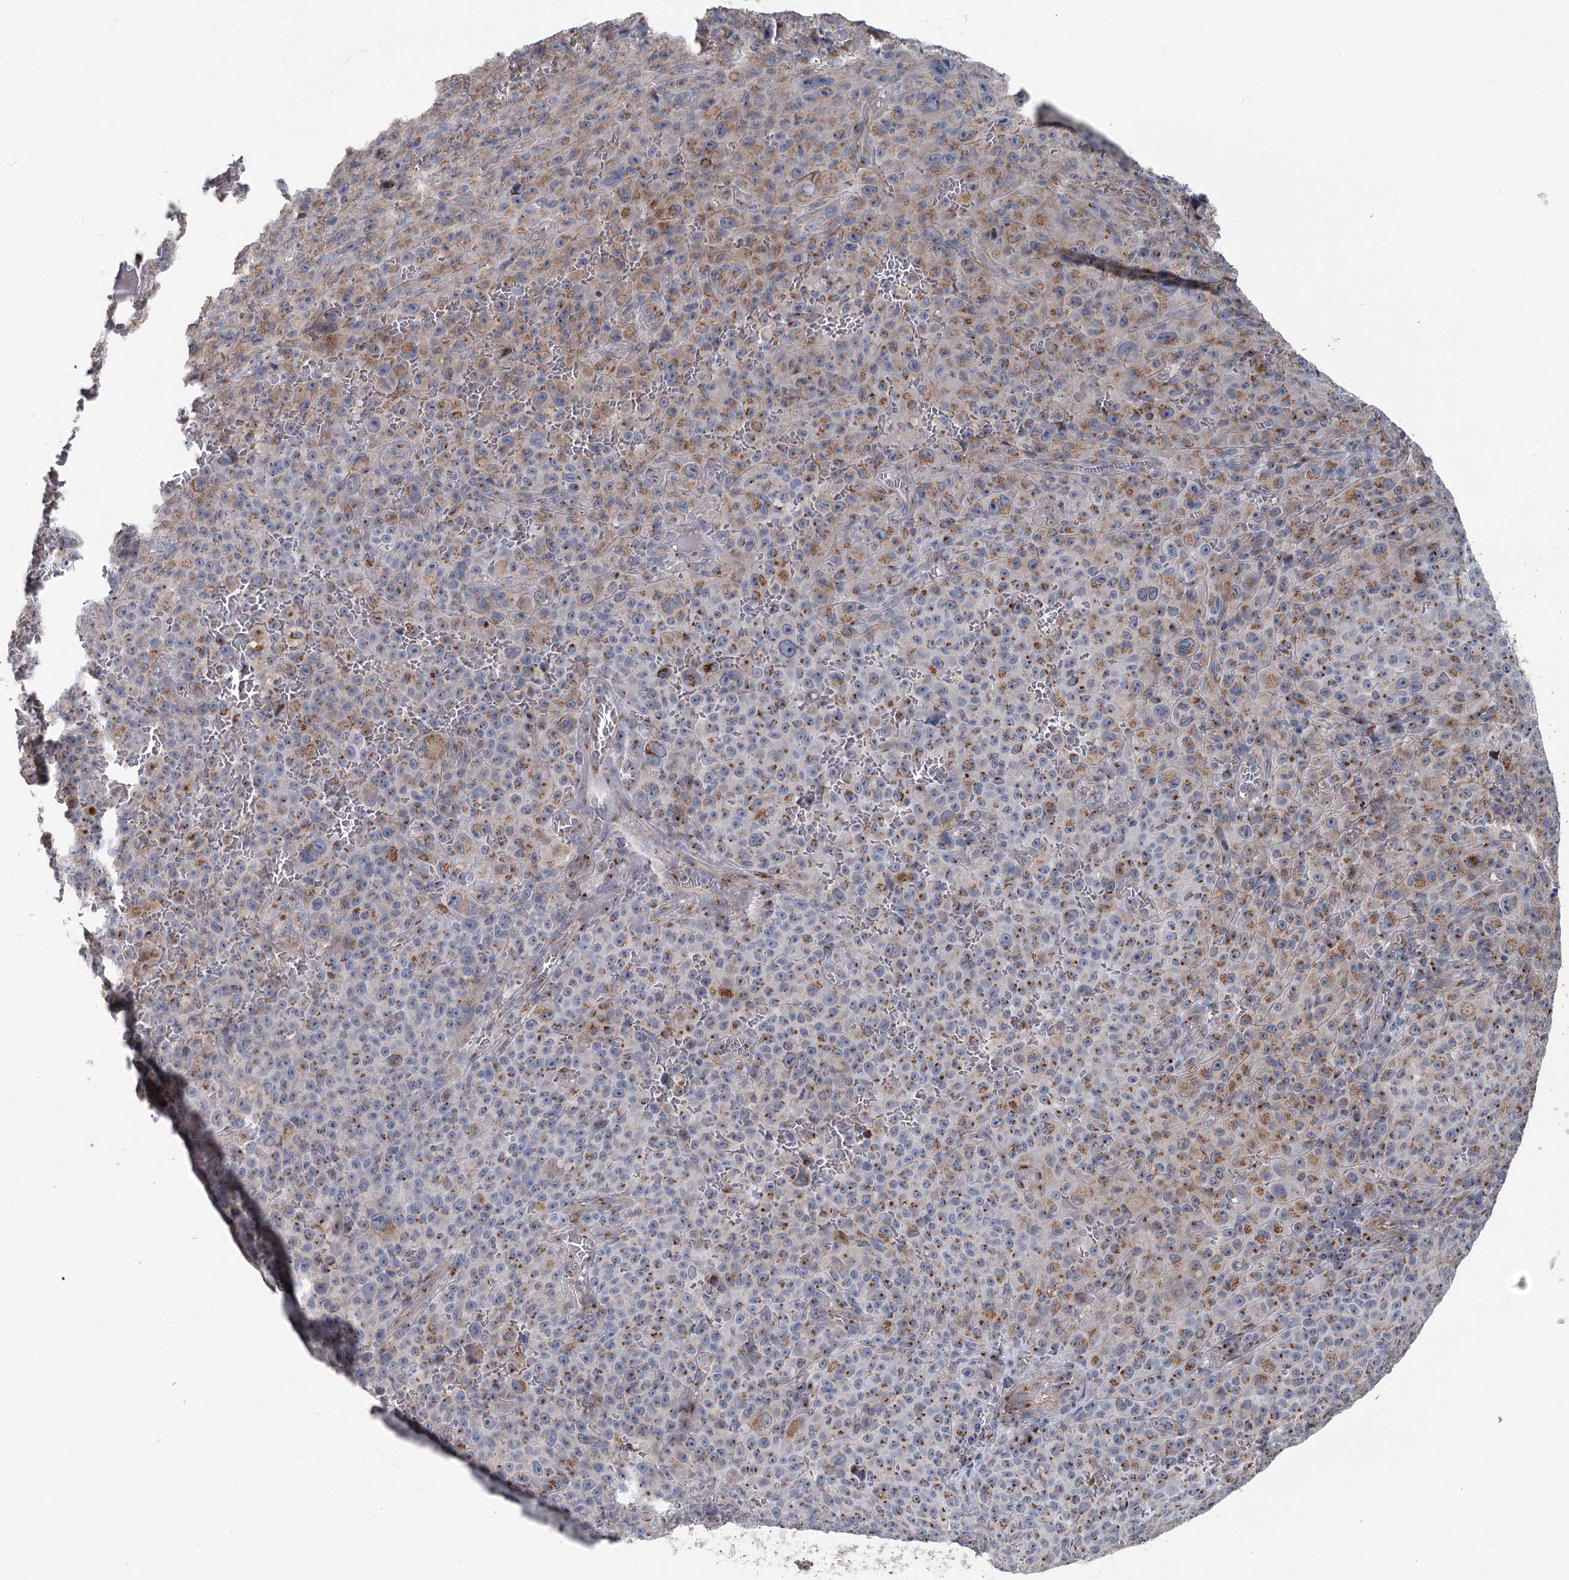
{"staining": {"intensity": "moderate", "quantity": ">75%", "location": "cytoplasmic/membranous"}, "tissue": "melanoma", "cell_type": "Tumor cells", "image_type": "cancer", "snomed": [{"axis": "morphology", "description": "Malignant melanoma, NOS"}, {"axis": "topography", "description": "Skin"}], "caption": "Immunohistochemistry (IHC) (DAB (3,3'-diaminobenzidine)) staining of human malignant melanoma exhibits moderate cytoplasmic/membranous protein positivity in about >75% of tumor cells. (DAB IHC with brightfield microscopy, high magnification).", "gene": "ITIH5", "patient": {"sex": "female", "age": 82}}